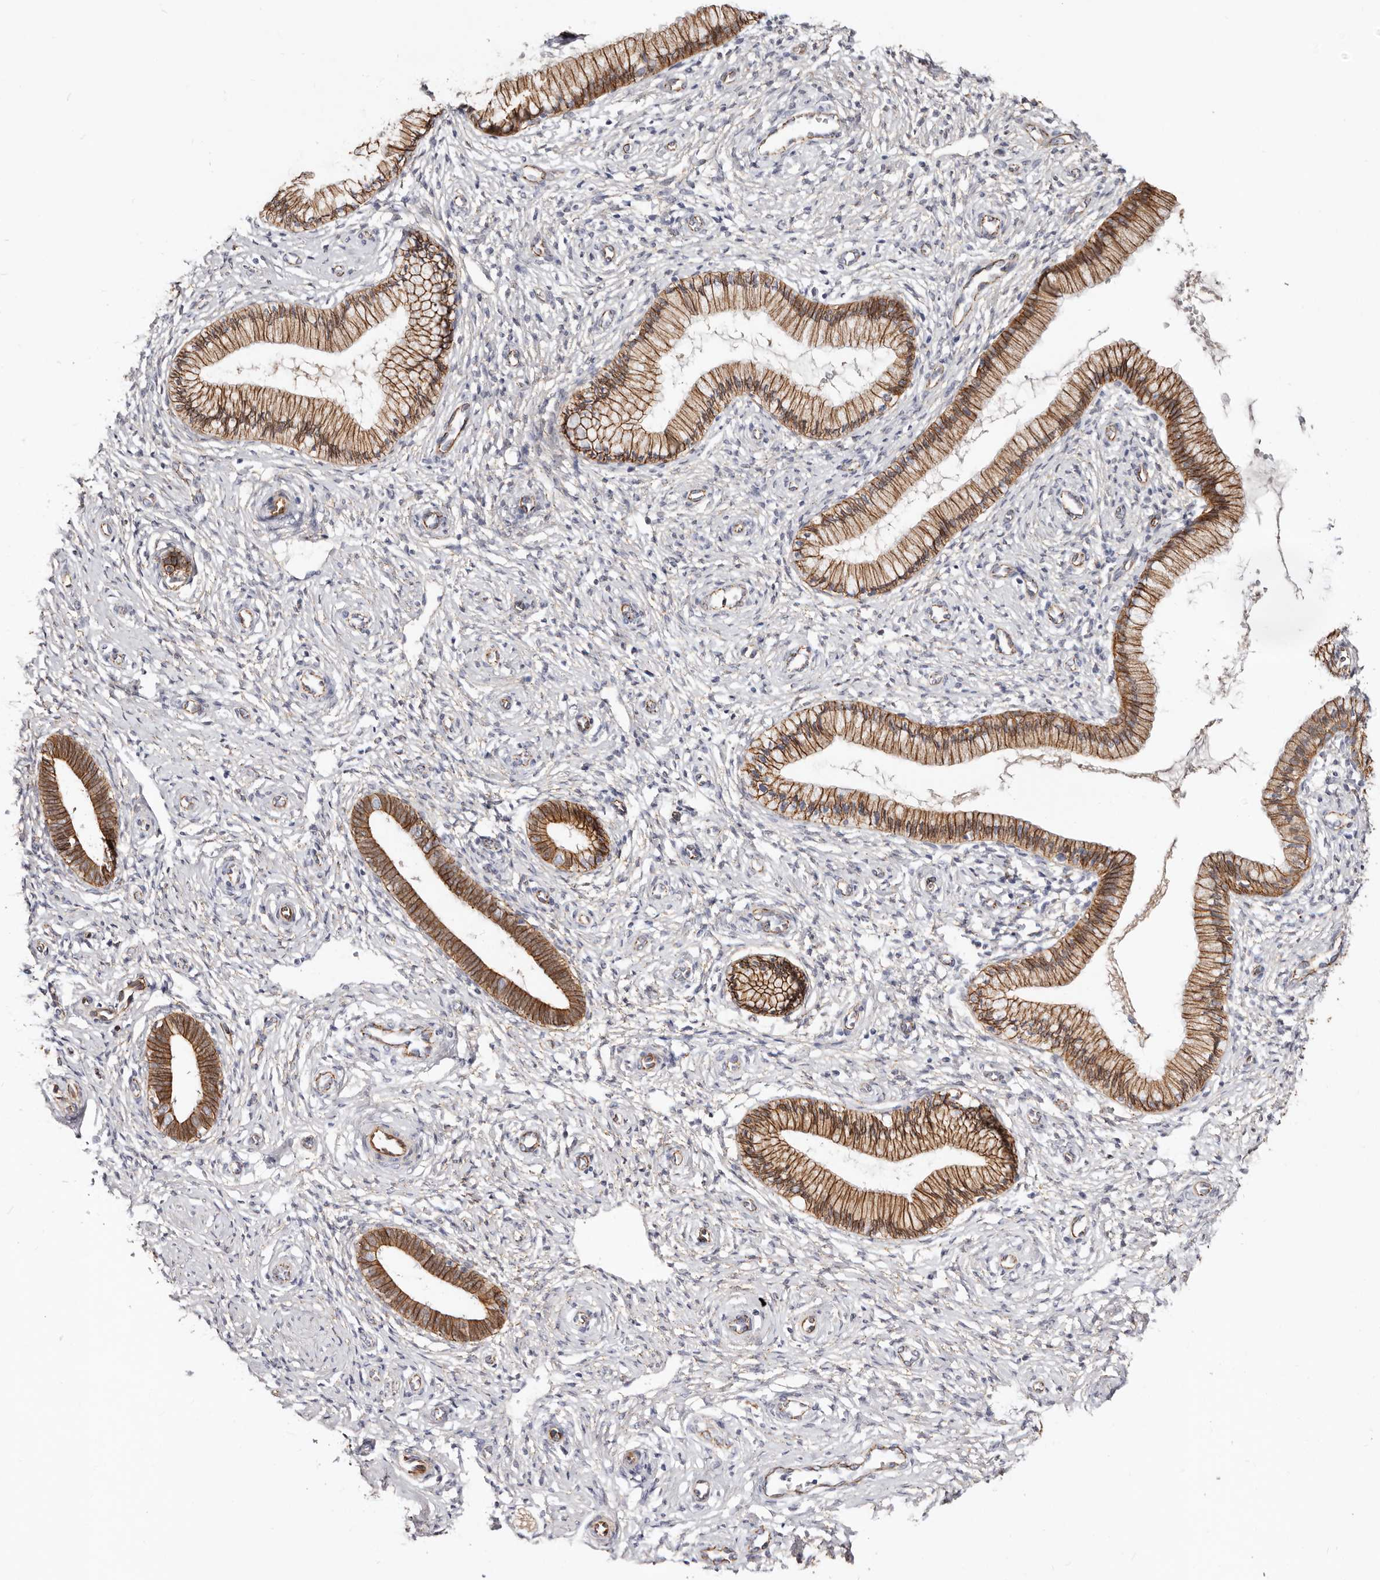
{"staining": {"intensity": "strong", "quantity": ">75%", "location": "cytoplasmic/membranous"}, "tissue": "cervix", "cell_type": "Glandular cells", "image_type": "normal", "snomed": [{"axis": "morphology", "description": "Normal tissue, NOS"}, {"axis": "topography", "description": "Cervix"}], "caption": "Glandular cells exhibit strong cytoplasmic/membranous staining in about >75% of cells in benign cervix.", "gene": "CTNNB1", "patient": {"sex": "female", "age": 27}}